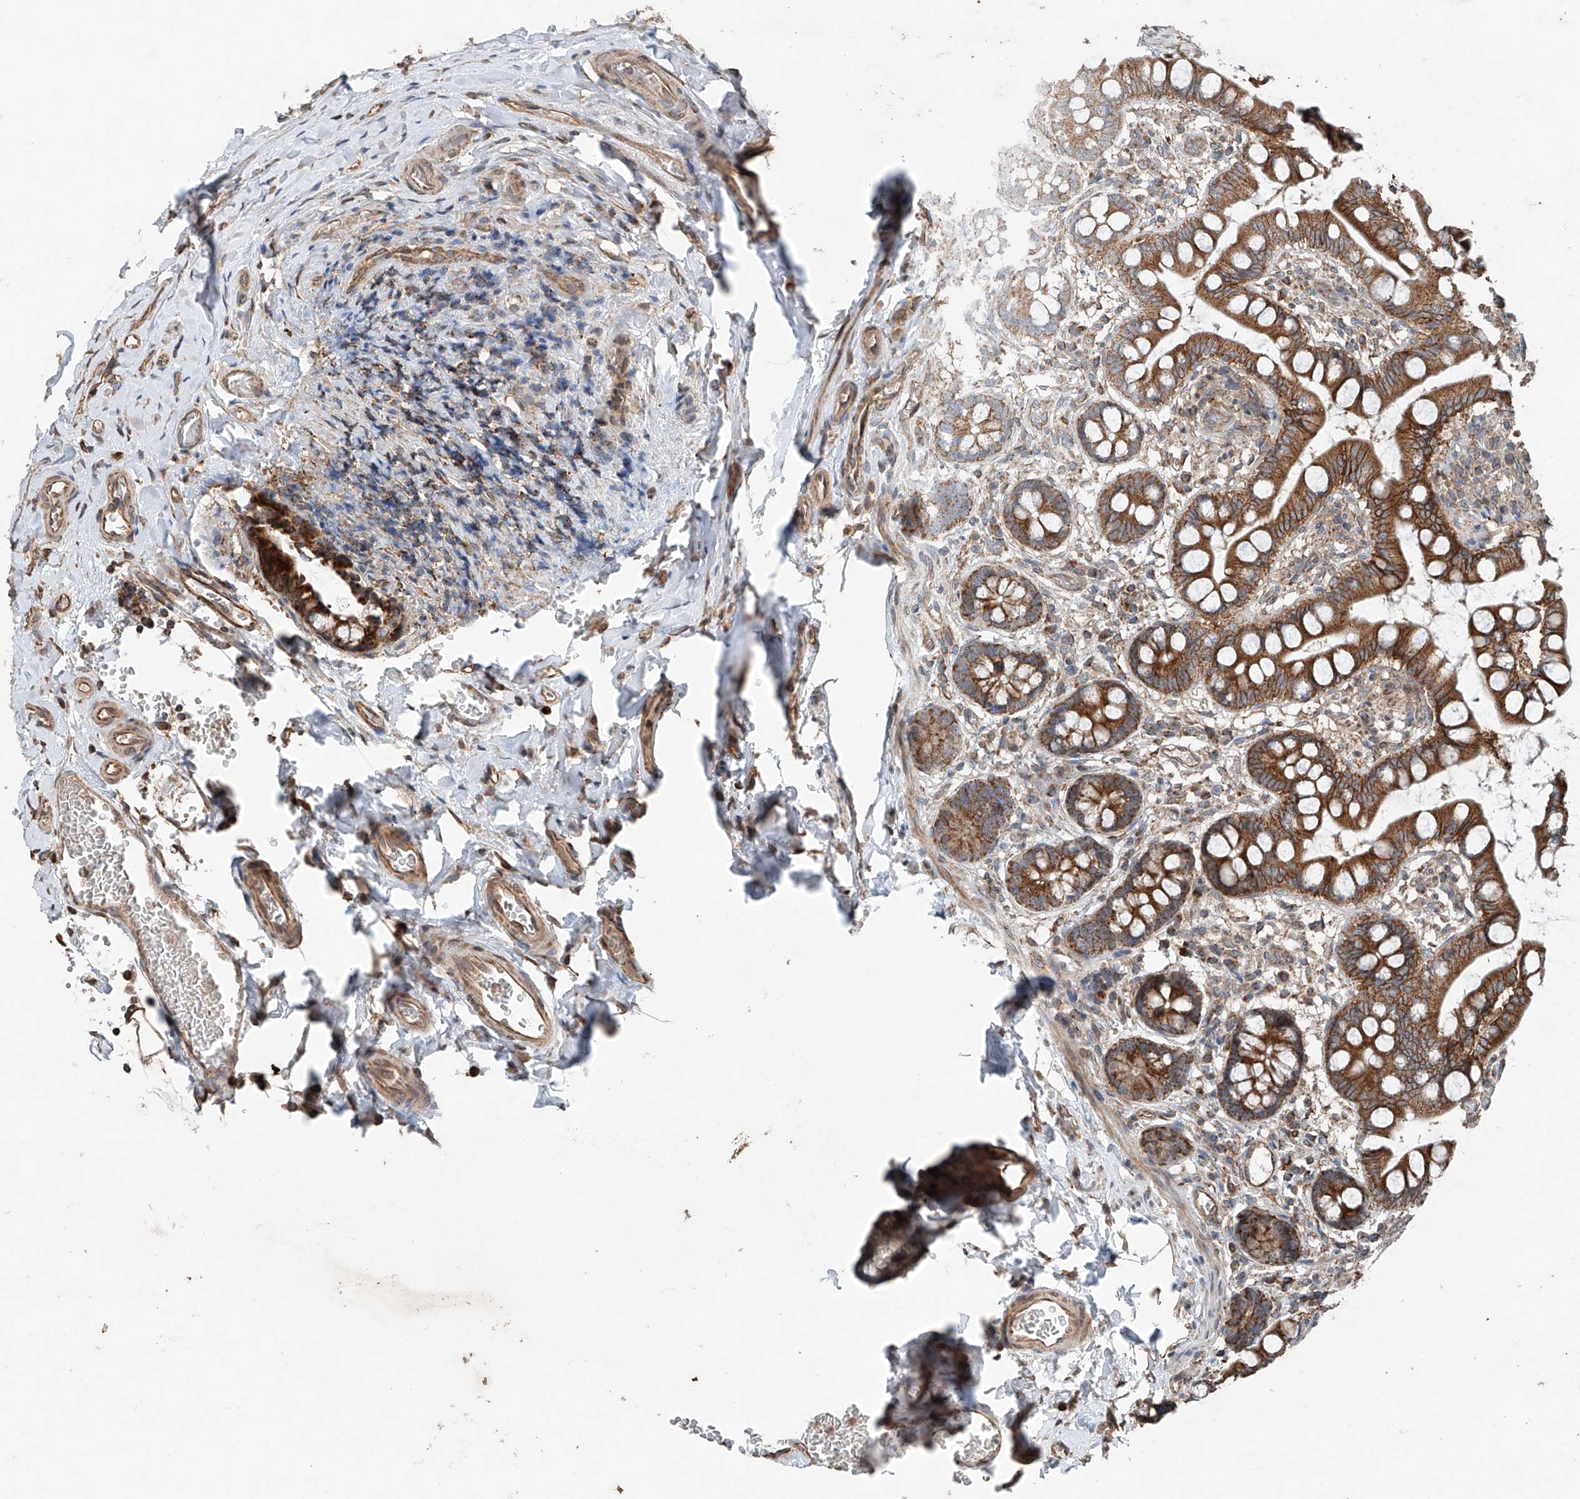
{"staining": {"intensity": "strong", "quantity": ">75%", "location": "cytoplasmic/membranous"}, "tissue": "small intestine", "cell_type": "Glandular cells", "image_type": "normal", "snomed": [{"axis": "morphology", "description": "Normal tissue, NOS"}, {"axis": "topography", "description": "Small intestine"}], "caption": "Strong cytoplasmic/membranous expression for a protein is appreciated in about >75% of glandular cells of normal small intestine using IHC.", "gene": "AP4B1", "patient": {"sex": "male", "age": 52}}